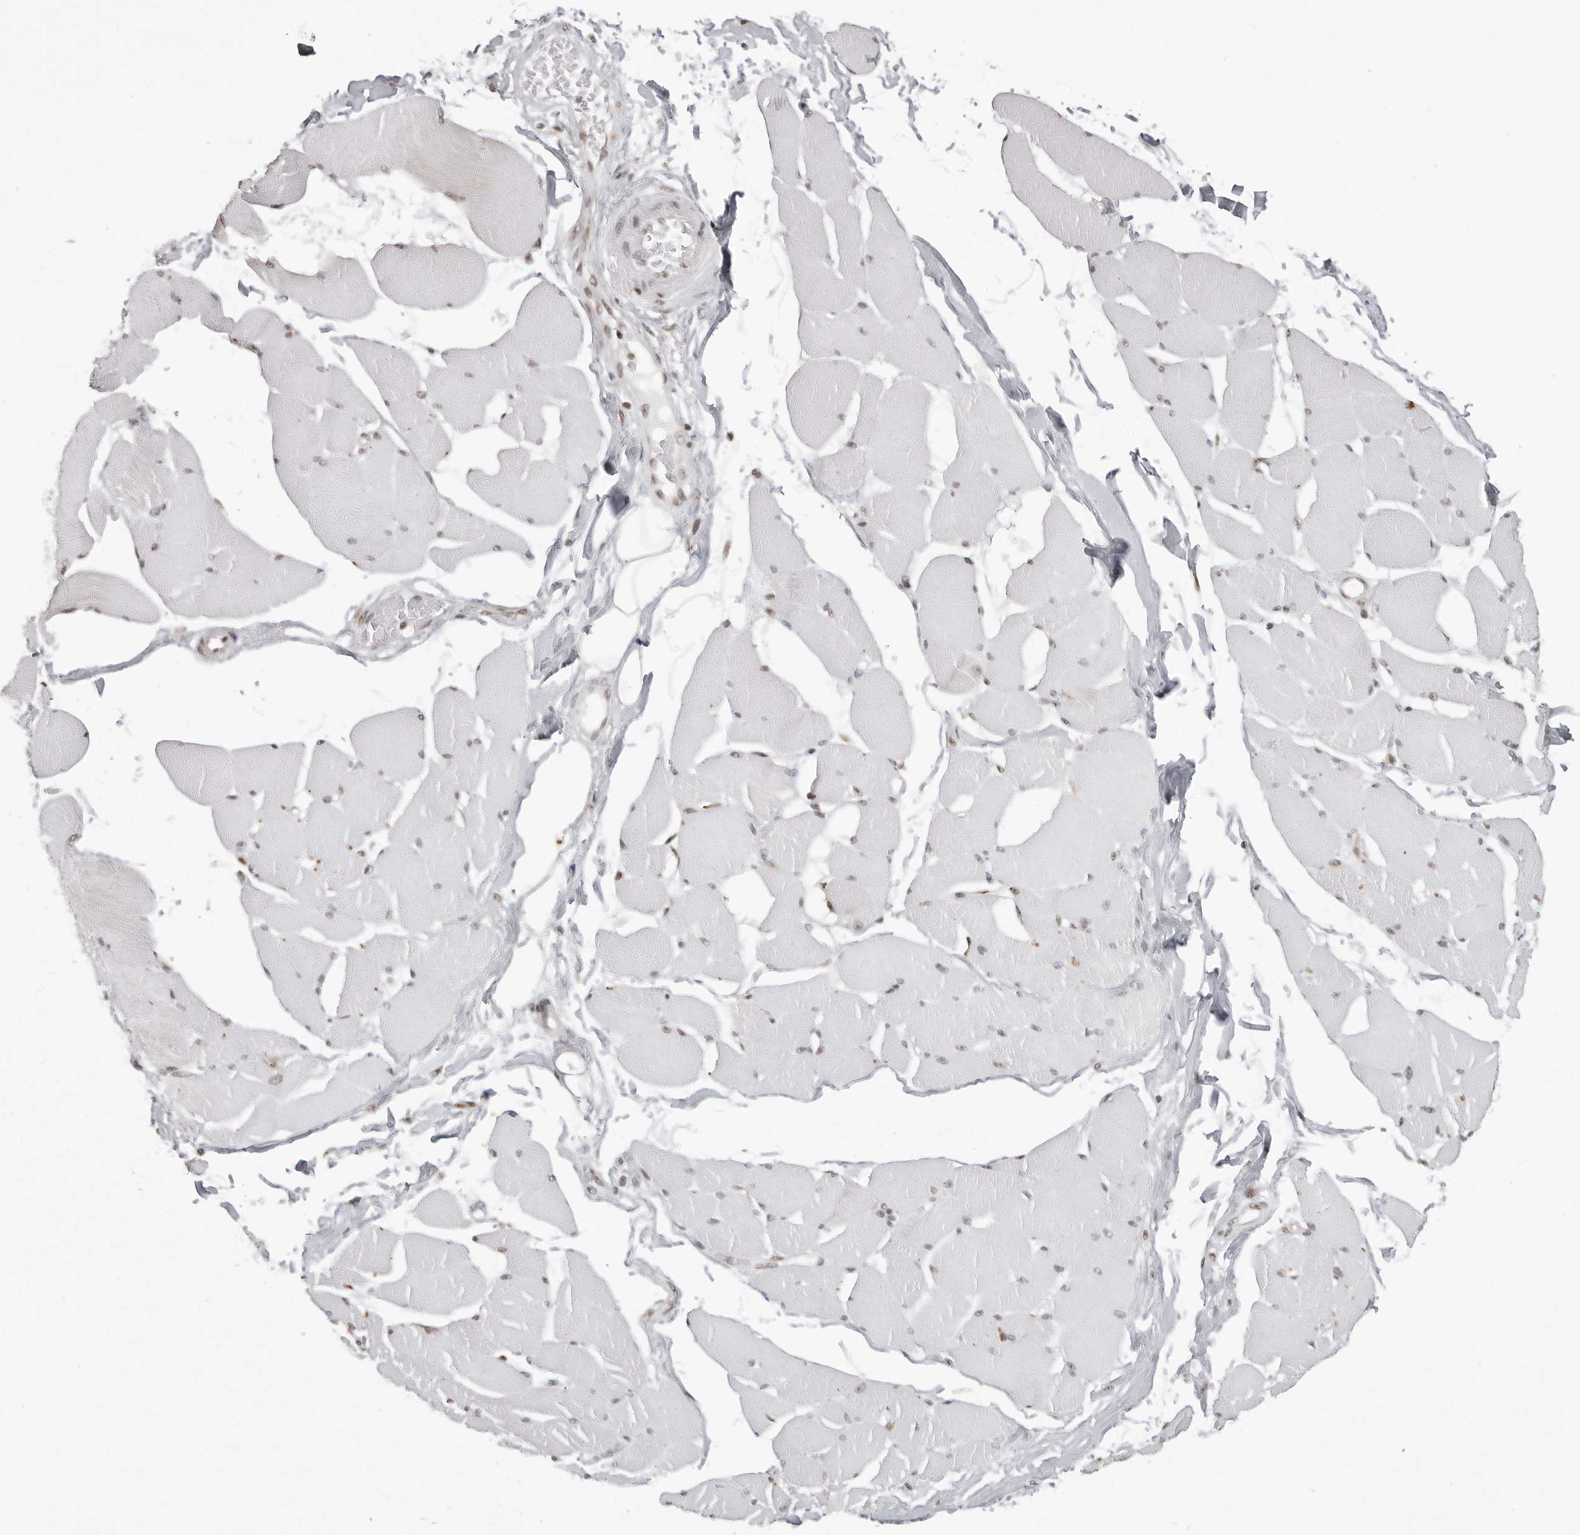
{"staining": {"intensity": "weak", "quantity": "<25%", "location": "cytoplasmic/membranous,nuclear"}, "tissue": "skeletal muscle", "cell_type": "Myocytes", "image_type": "normal", "snomed": [{"axis": "morphology", "description": "Normal tissue, NOS"}, {"axis": "topography", "description": "Skin"}, {"axis": "topography", "description": "Skeletal muscle"}], "caption": "A histopathology image of skeletal muscle stained for a protein shows no brown staining in myocytes. (Stains: DAB (3,3'-diaminobenzidine) IHC with hematoxylin counter stain, Microscopy: brightfield microscopy at high magnification).", "gene": "WRAP53", "patient": {"sex": "male", "age": 83}}